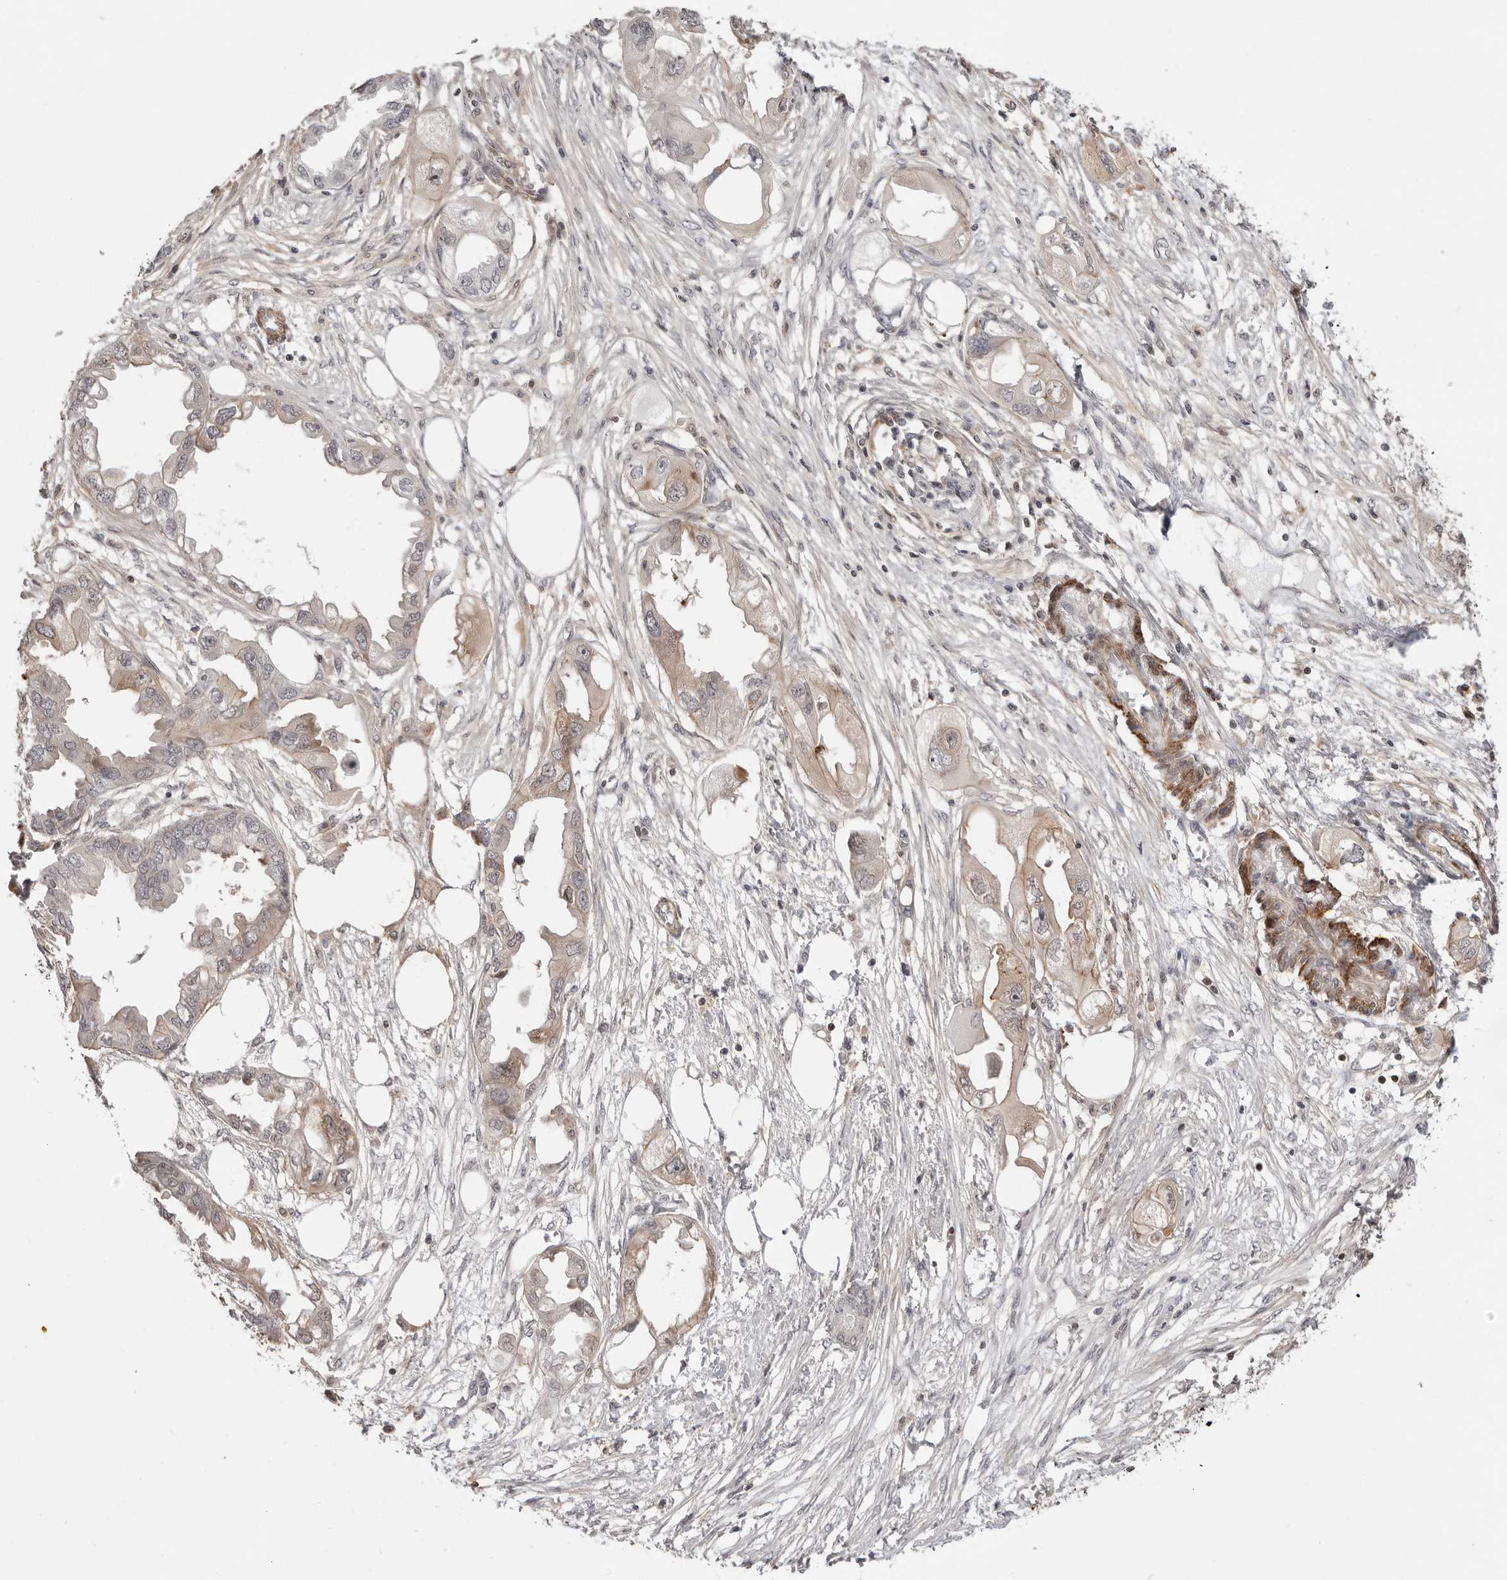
{"staining": {"intensity": "weak", "quantity": "25%-75%", "location": "cytoplasmic/membranous"}, "tissue": "endometrial cancer", "cell_type": "Tumor cells", "image_type": "cancer", "snomed": [{"axis": "morphology", "description": "Adenocarcinoma, NOS"}, {"axis": "morphology", "description": "Adenocarcinoma, metastatic, NOS"}, {"axis": "topography", "description": "Adipose tissue"}, {"axis": "topography", "description": "Endometrium"}], "caption": "Immunohistochemistry photomicrograph of neoplastic tissue: human endometrial adenocarcinoma stained using immunohistochemistry (IHC) exhibits low levels of weak protein expression localized specifically in the cytoplasmic/membranous of tumor cells, appearing as a cytoplasmic/membranous brown color.", "gene": "UNK", "patient": {"sex": "female", "age": 67}}